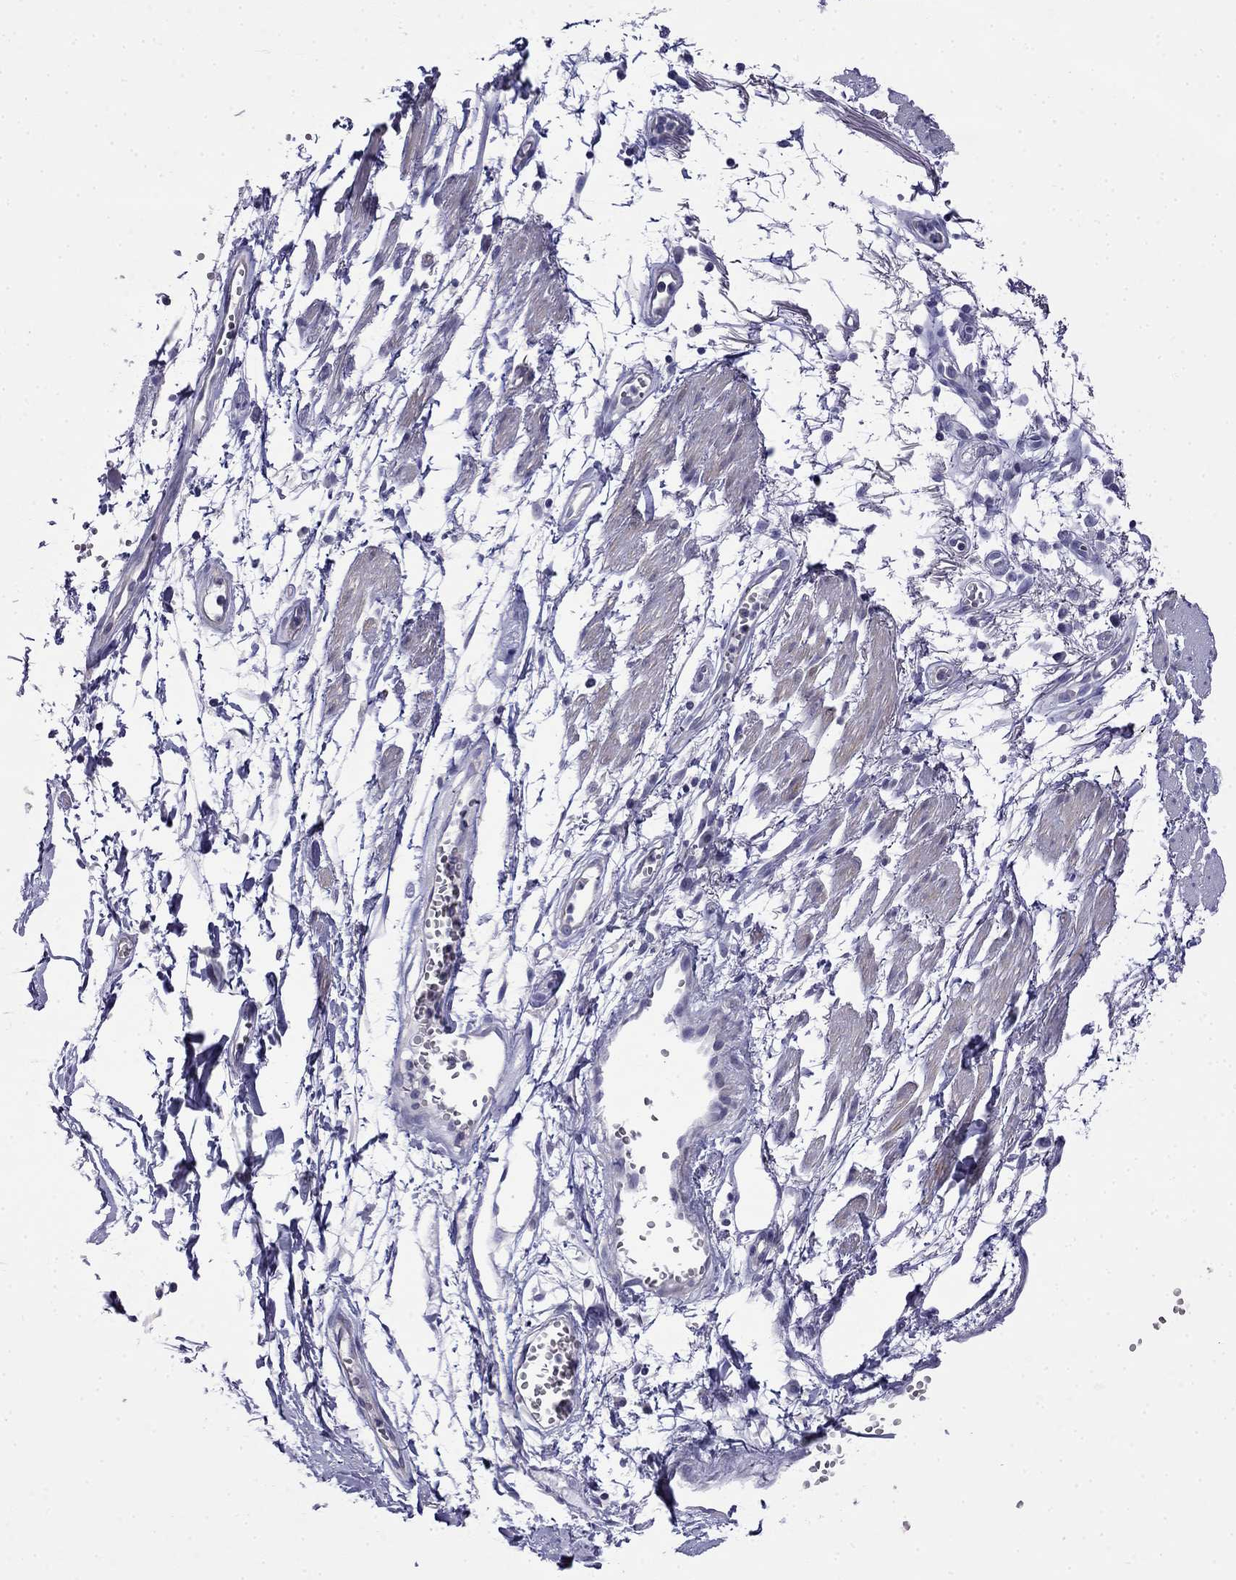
{"staining": {"intensity": "negative", "quantity": "none", "location": "none"}, "tissue": "soft tissue", "cell_type": "Fibroblasts", "image_type": "normal", "snomed": [{"axis": "morphology", "description": "Normal tissue, NOS"}, {"axis": "morphology", "description": "Squamous cell carcinoma, NOS"}, {"axis": "topography", "description": "Cartilage tissue"}, {"axis": "topography", "description": "Lung"}], "caption": "Normal soft tissue was stained to show a protein in brown. There is no significant staining in fibroblasts. (DAB immunohistochemistry visualized using brightfield microscopy, high magnification).", "gene": "PRR18", "patient": {"sex": "male", "age": 66}}